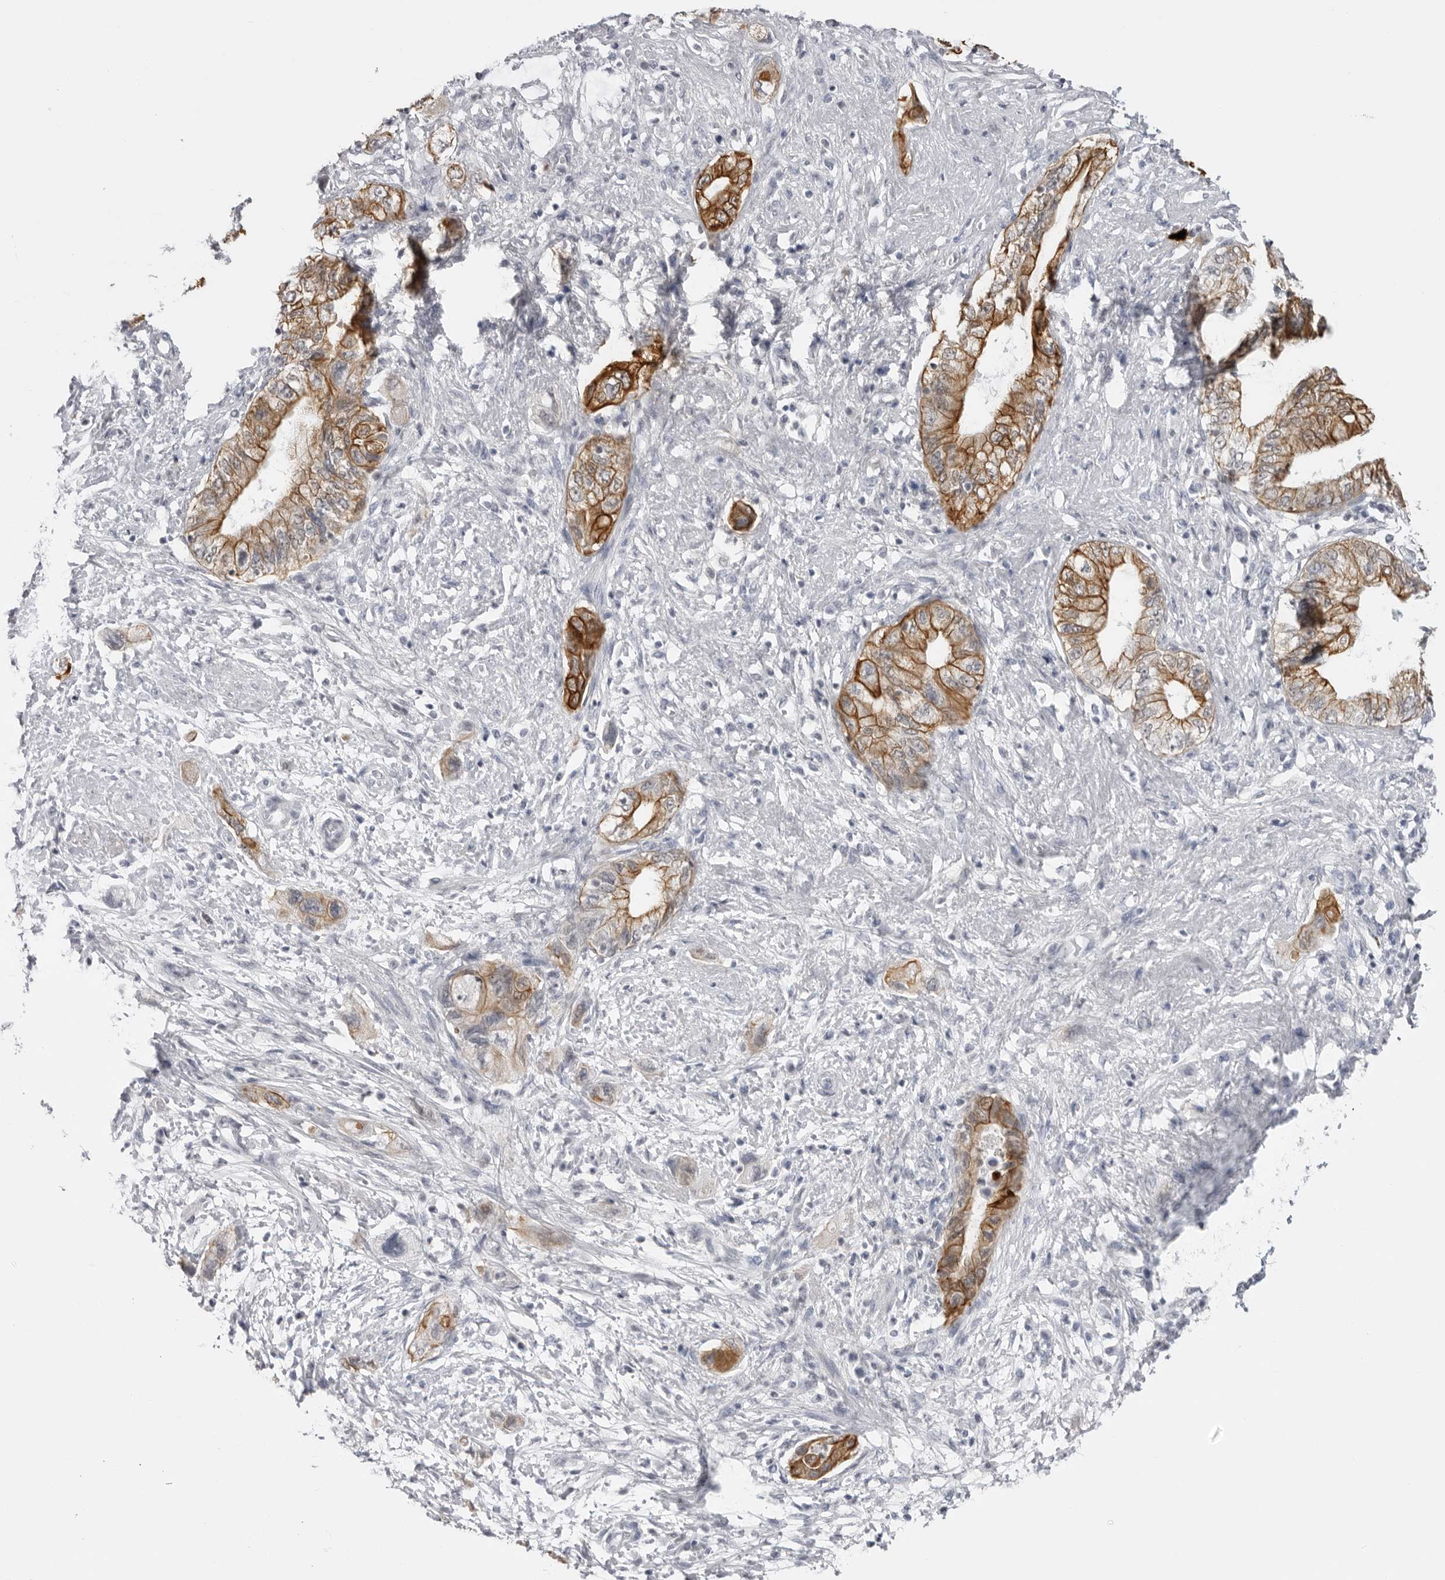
{"staining": {"intensity": "moderate", "quantity": ">75%", "location": "cytoplasmic/membranous"}, "tissue": "pancreatic cancer", "cell_type": "Tumor cells", "image_type": "cancer", "snomed": [{"axis": "morphology", "description": "Adenocarcinoma, NOS"}, {"axis": "topography", "description": "Pancreas"}], "caption": "Immunohistochemistry (IHC) image of human adenocarcinoma (pancreatic) stained for a protein (brown), which demonstrates medium levels of moderate cytoplasmic/membranous expression in about >75% of tumor cells.", "gene": "SERPINF2", "patient": {"sex": "female", "age": 73}}